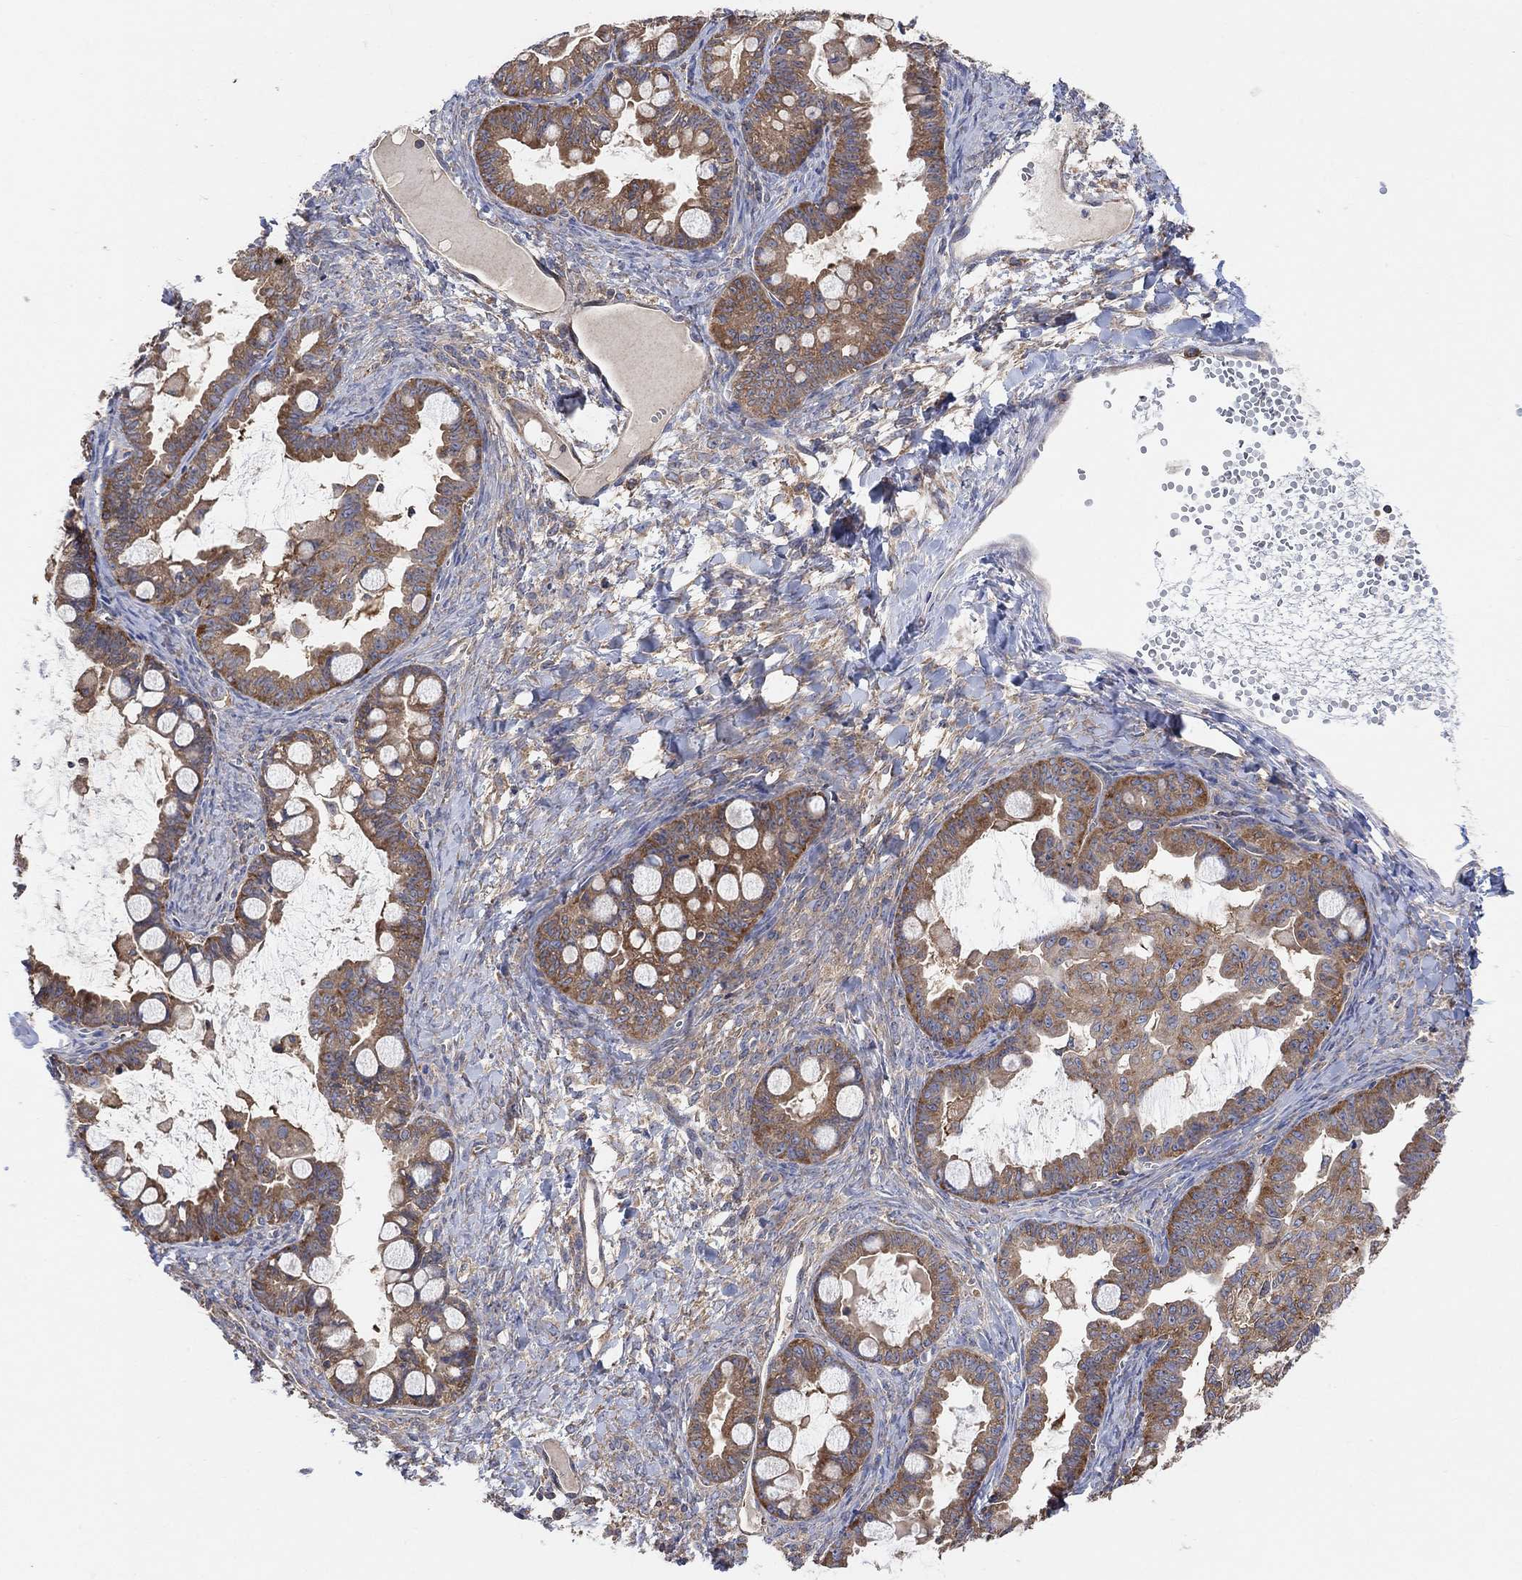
{"staining": {"intensity": "moderate", "quantity": "25%-75%", "location": "cytoplasmic/membranous"}, "tissue": "ovarian cancer", "cell_type": "Tumor cells", "image_type": "cancer", "snomed": [{"axis": "morphology", "description": "Cystadenocarcinoma, mucinous, NOS"}, {"axis": "topography", "description": "Ovary"}], "caption": "IHC (DAB) staining of ovarian cancer (mucinous cystadenocarcinoma) demonstrates moderate cytoplasmic/membranous protein staining in approximately 25%-75% of tumor cells.", "gene": "BLOC1S3", "patient": {"sex": "female", "age": 63}}